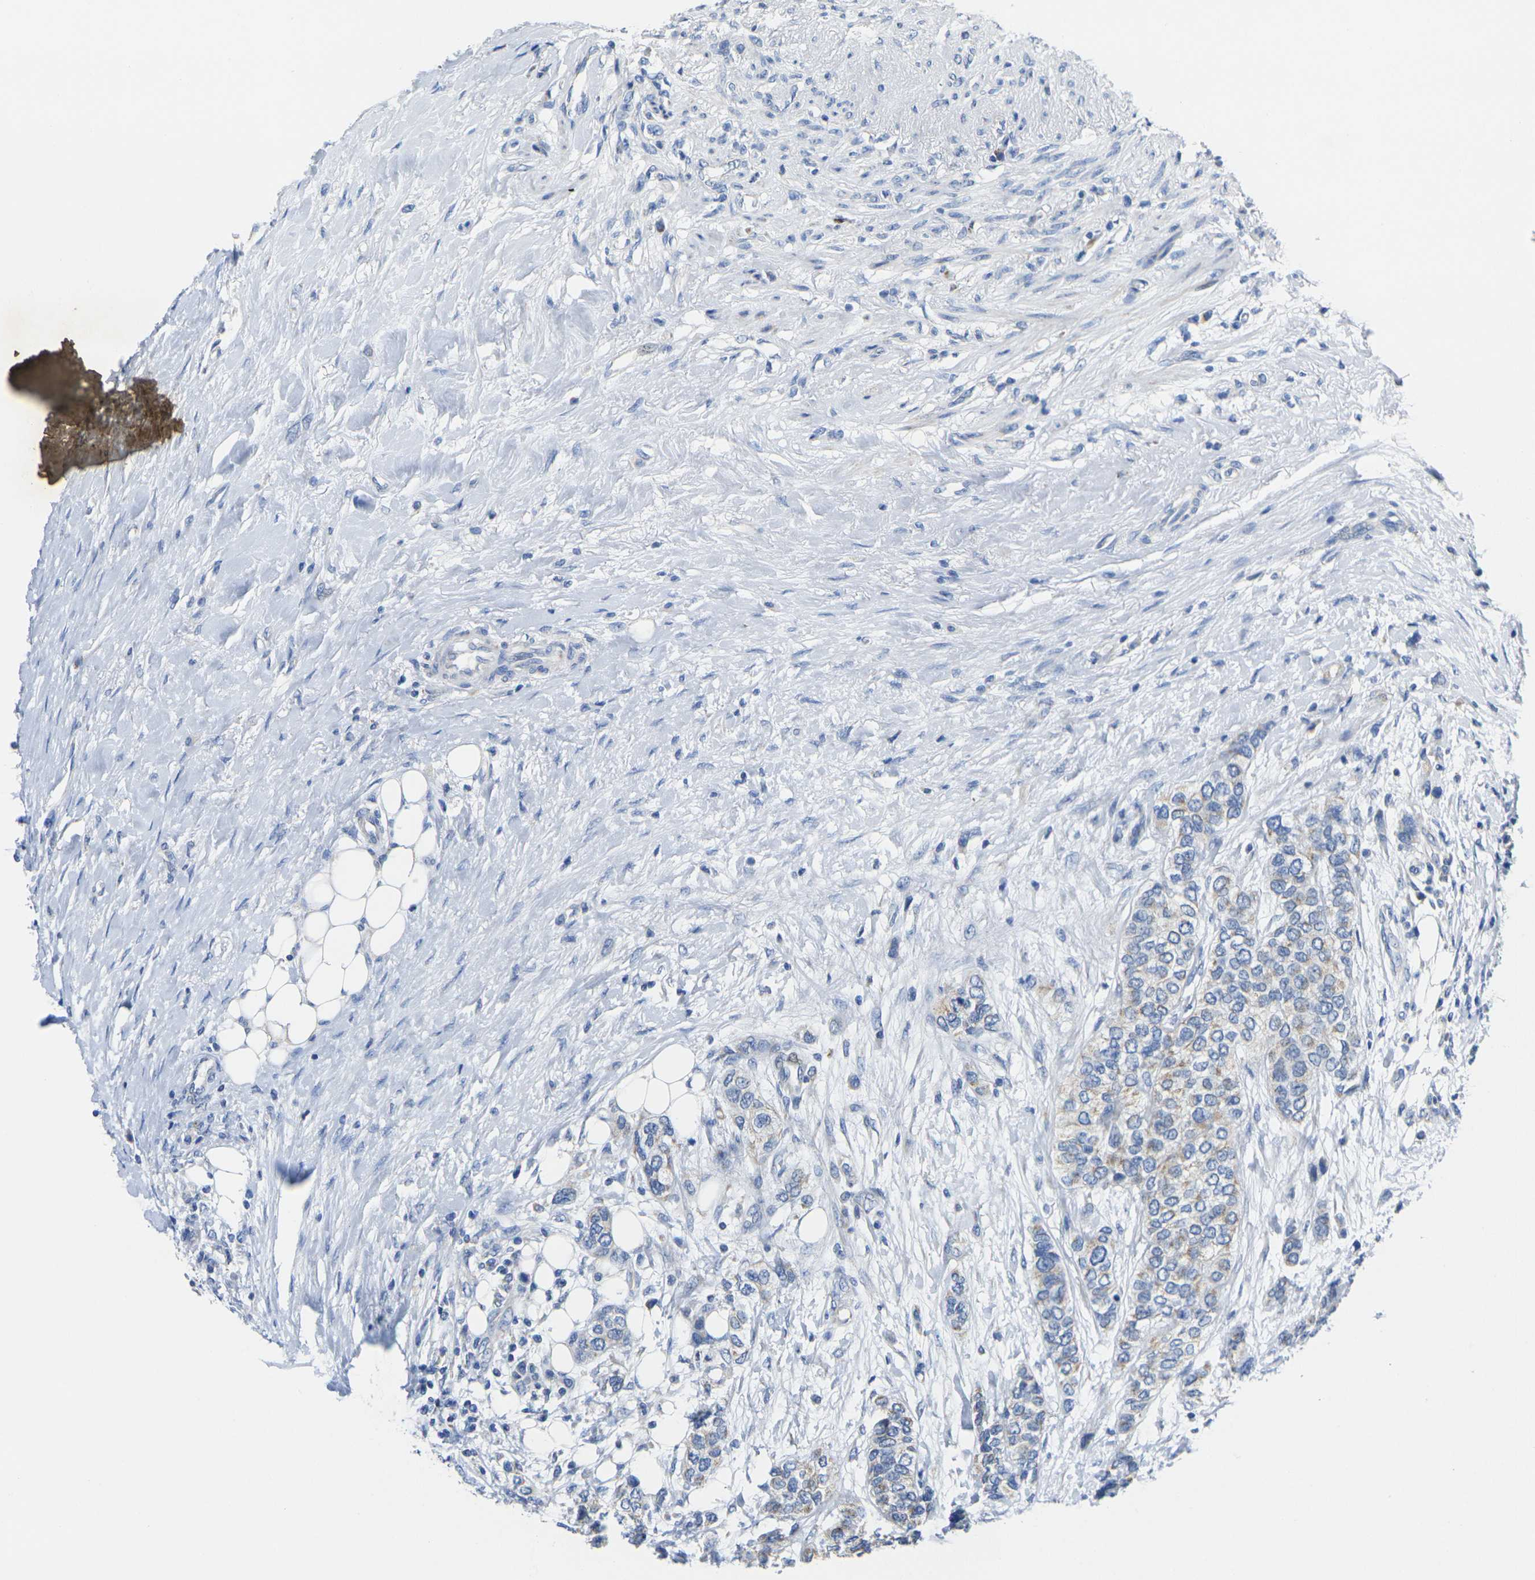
{"staining": {"intensity": "negative", "quantity": "none", "location": "none"}, "tissue": "urothelial cancer", "cell_type": "Tumor cells", "image_type": "cancer", "snomed": [{"axis": "morphology", "description": "Urothelial carcinoma, High grade"}, {"axis": "topography", "description": "Urinary bladder"}], "caption": "The immunohistochemistry histopathology image has no significant staining in tumor cells of high-grade urothelial carcinoma tissue.", "gene": "TMEM204", "patient": {"sex": "female", "age": 56}}